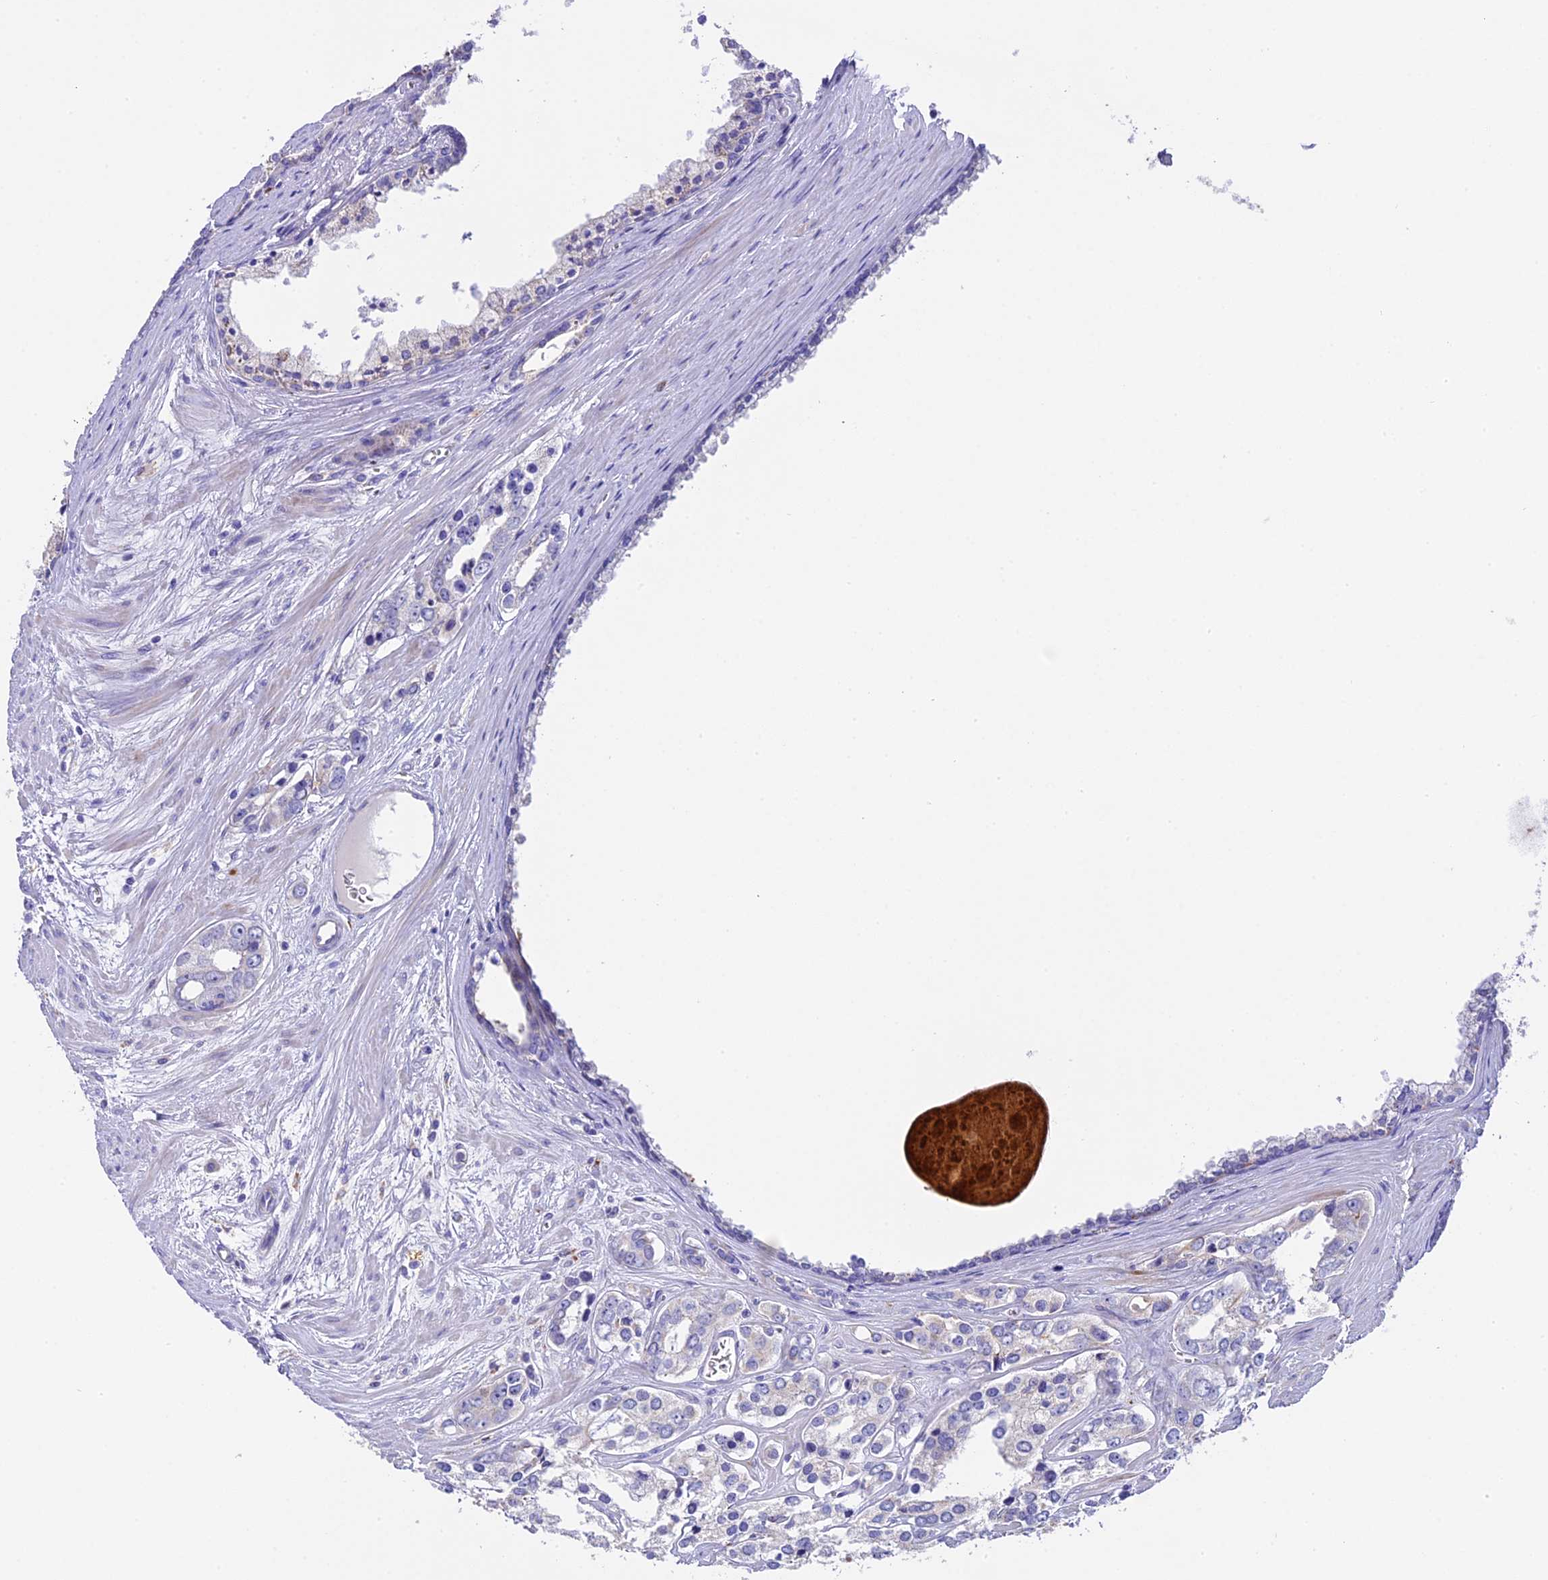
{"staining": {"intensity": "negative", "quantity": "none", "location": "none"}, "tissue": "prostate cancer", "cell_type": "Tumor cells", "image_type": "cancer", "snomed": [{"axis": "morphology", "description": "Adenocarcinoma, High grade"}, {"axis": "topography", "description": "Prostate"}], "caption": "Immunohistochemistry photomicrograph of neoplastic tissue: prostate cancer stained with DAB (3,3'-diaminobenzidine) shows no significant protein staining in tumor cells.", "gene": "NOD2", "patient": {"sex": "male", "age": 66}}